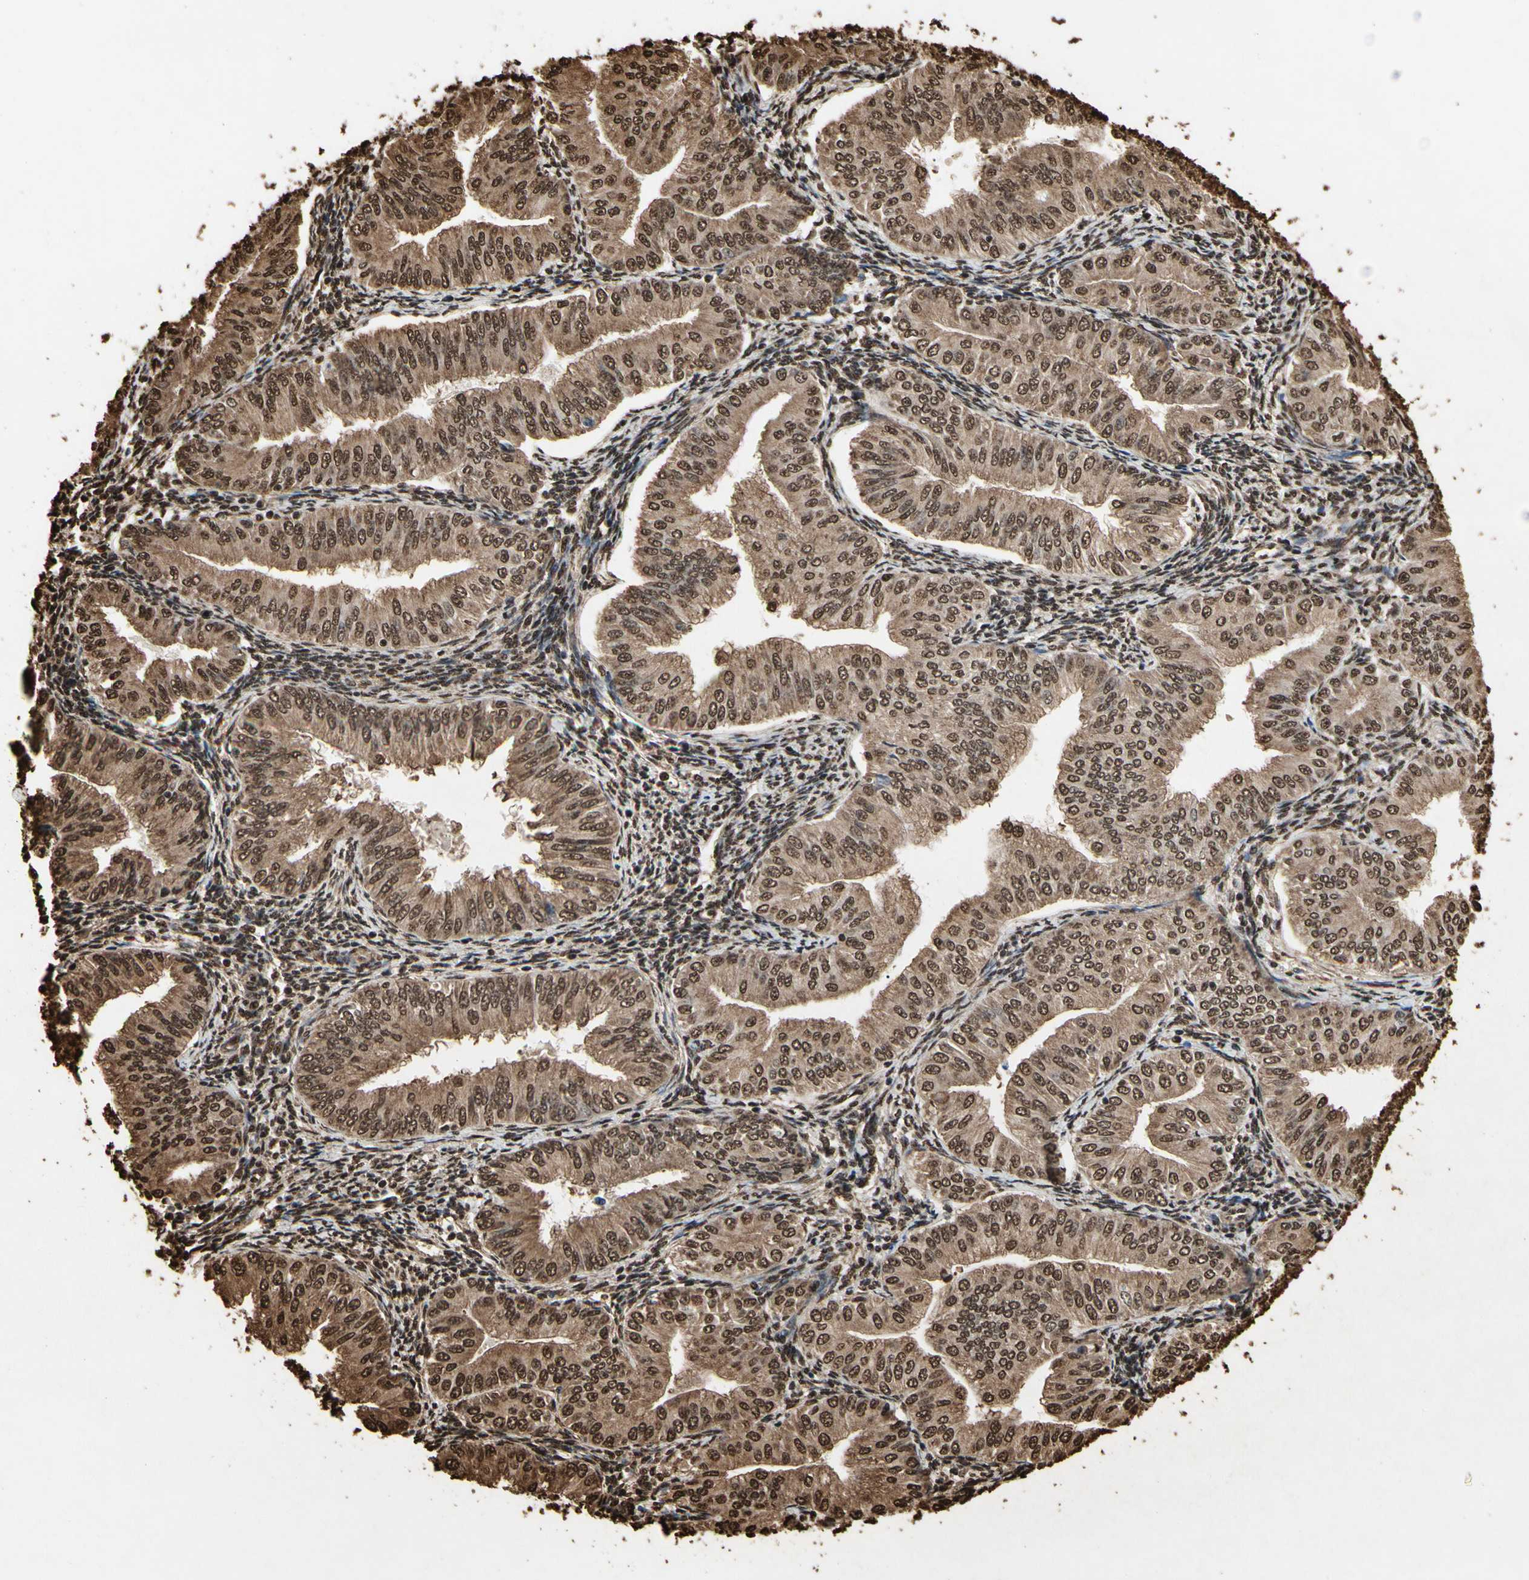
{"staining": {"intensity": "moderate", "quantity": ">75%", "location": "cytoplasmic/membranous,nuclear"}, "tissue": "endometrial cancer", "cell_type": "Tumor cells", "image_type": "cancer", "snomed": [{"axis": "morphology", "description": "Normal tissue, NOS"}, {"axis": "morphology", "description": "Adenocarcinoma, NOS"}, {"axis": "topography", "description": "Endometrium"}], "caption": "A brown stain highlights moderate cytoplasmic/membranous and nuclear positivity of a protein in endometrial cancer tumor cells. (Brightfield microscopy of DAB IHC at high magnification).", "gene": "HNRNPK", "patient": {"sex": "female", "age": 53}}